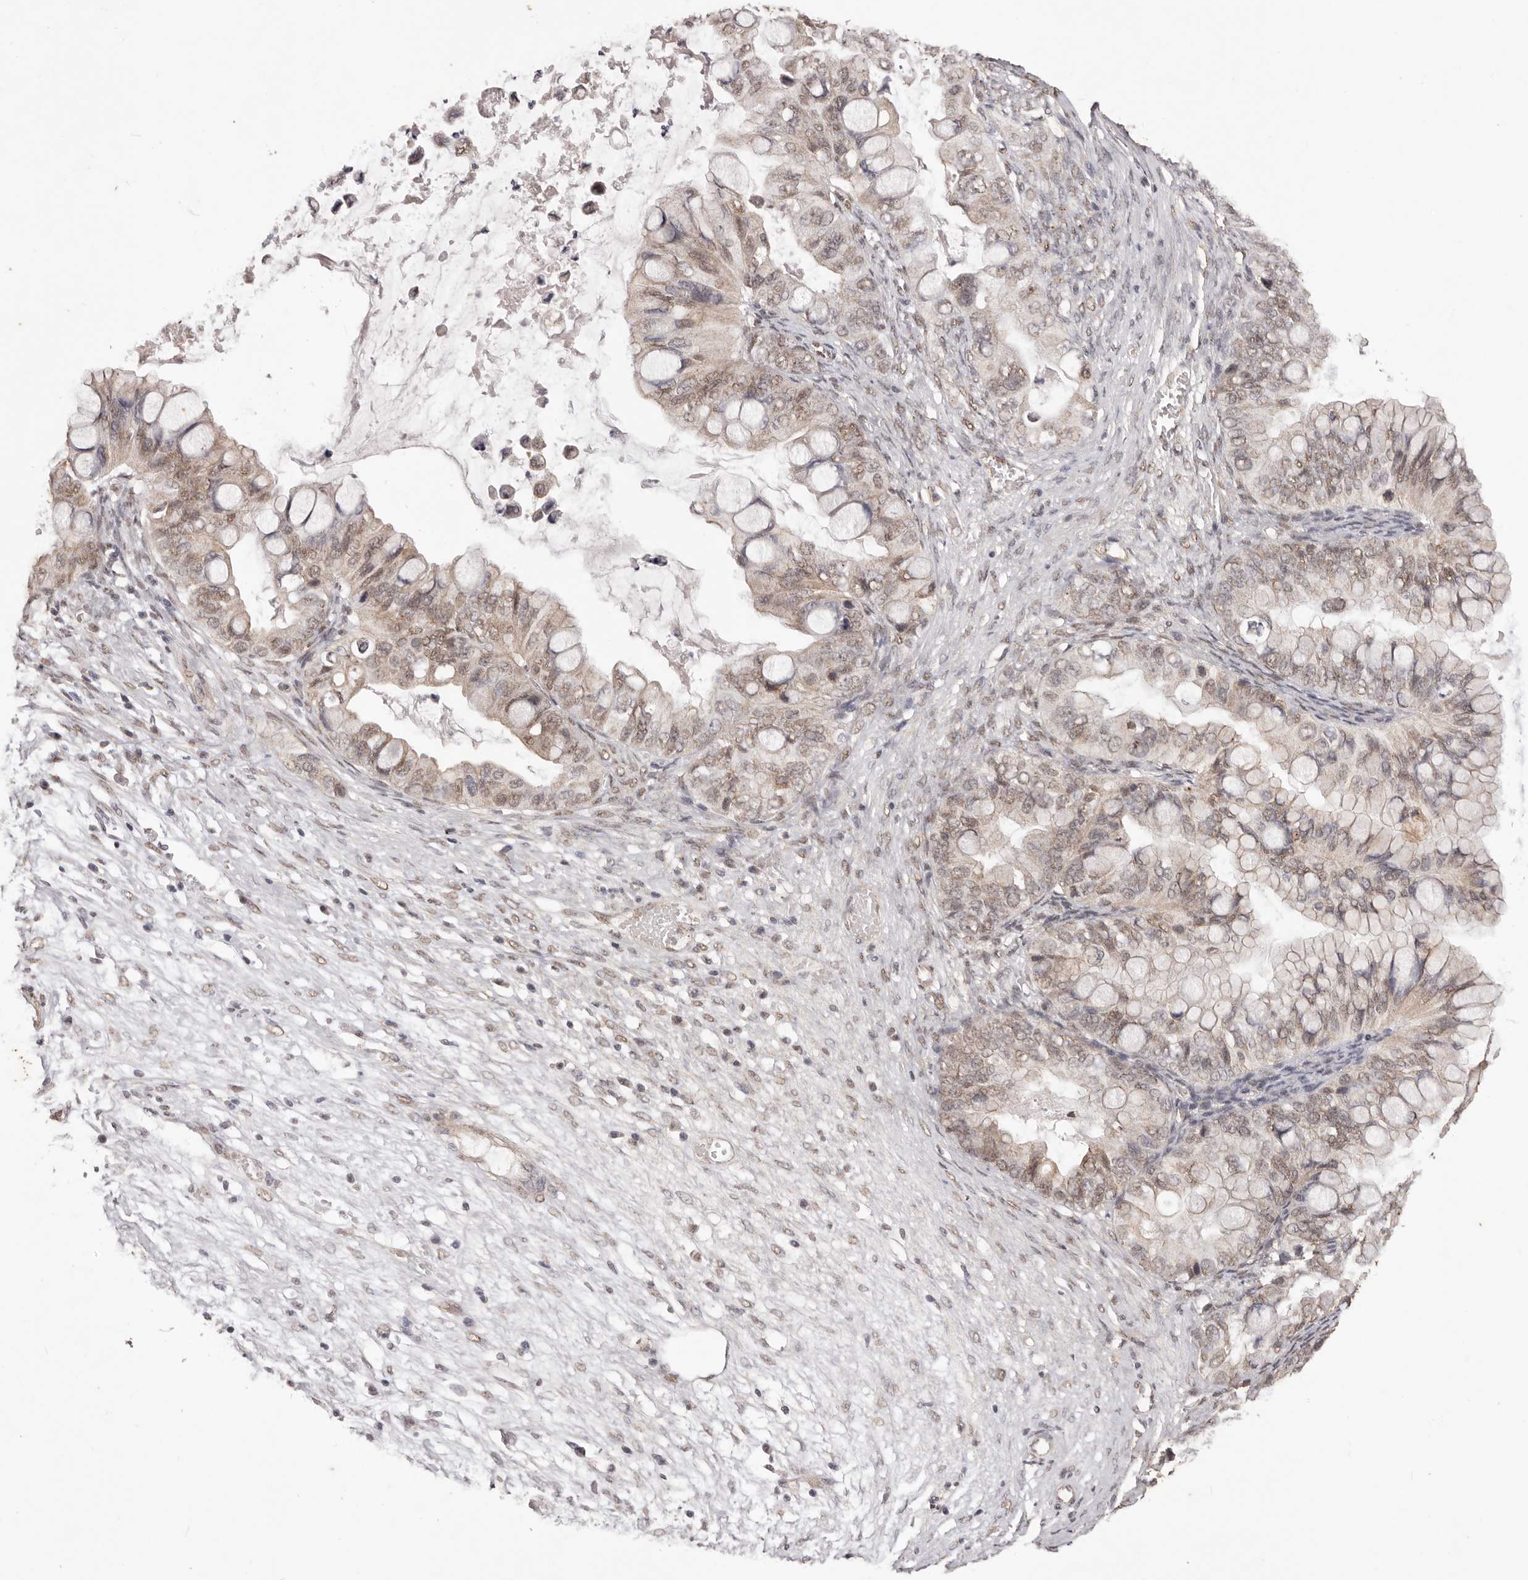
{"staining": {"intensity": "moderate", "quantity": ">75%", "location": "nuclear"}, "tissue": "ovarian cancer", "cell_type": "Tumor cells", "image_type": "cancer", "snomed": [{"axis": "morphology", "description": "Cystadenocarcinoma, mucinous, NOS"}, {"axis": "topography", "description": "Ovary"}], "caption": "A high-resolution image shows immunohistochemistry staining of ovarian cancer (mucinous cystadenocarcinoma), which shows moderate nuclear expression in about >75% of tumor cells.", "gene": "RPS6KA5", "patient": {"sex": "female", "age": 80}}